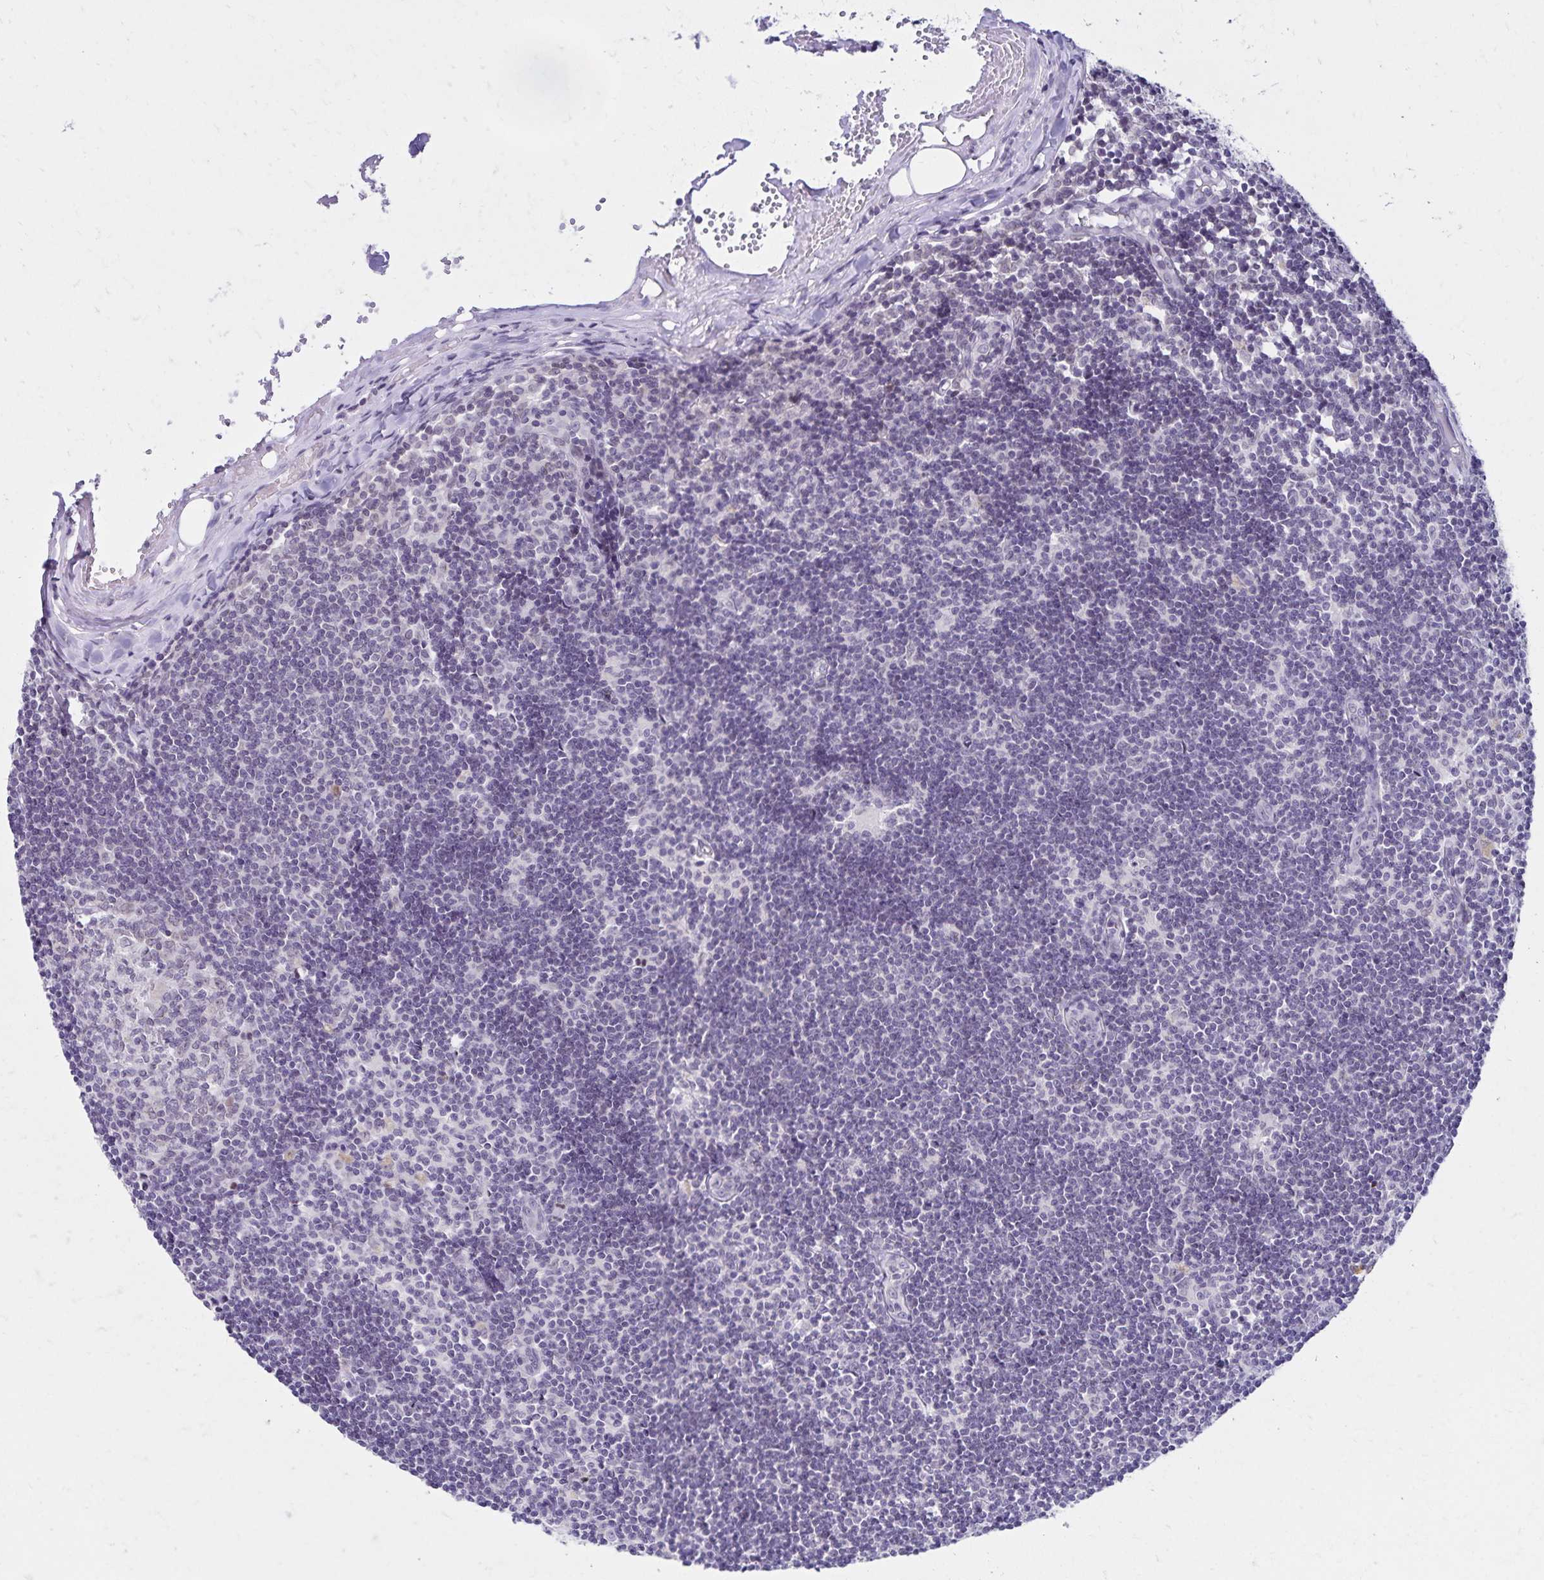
{"staining": {"intensity": "negative", "quantity": "none", "location": "none"}, "tissue": "lymph node", "cell_type": "Germinal center cells", "image_type": "normal", "snomed": [{"axis": "morphology", "description": "Normal tissue, NOS"}, {"axis": "topography", "description": "Lymph node"}], "caption": "A photomicrograph of lymph node stained for a protein reveals no brown staining in germinal center cells.", "gene": "FAM166C", "patient": {"sex": "female", "age": 31}}